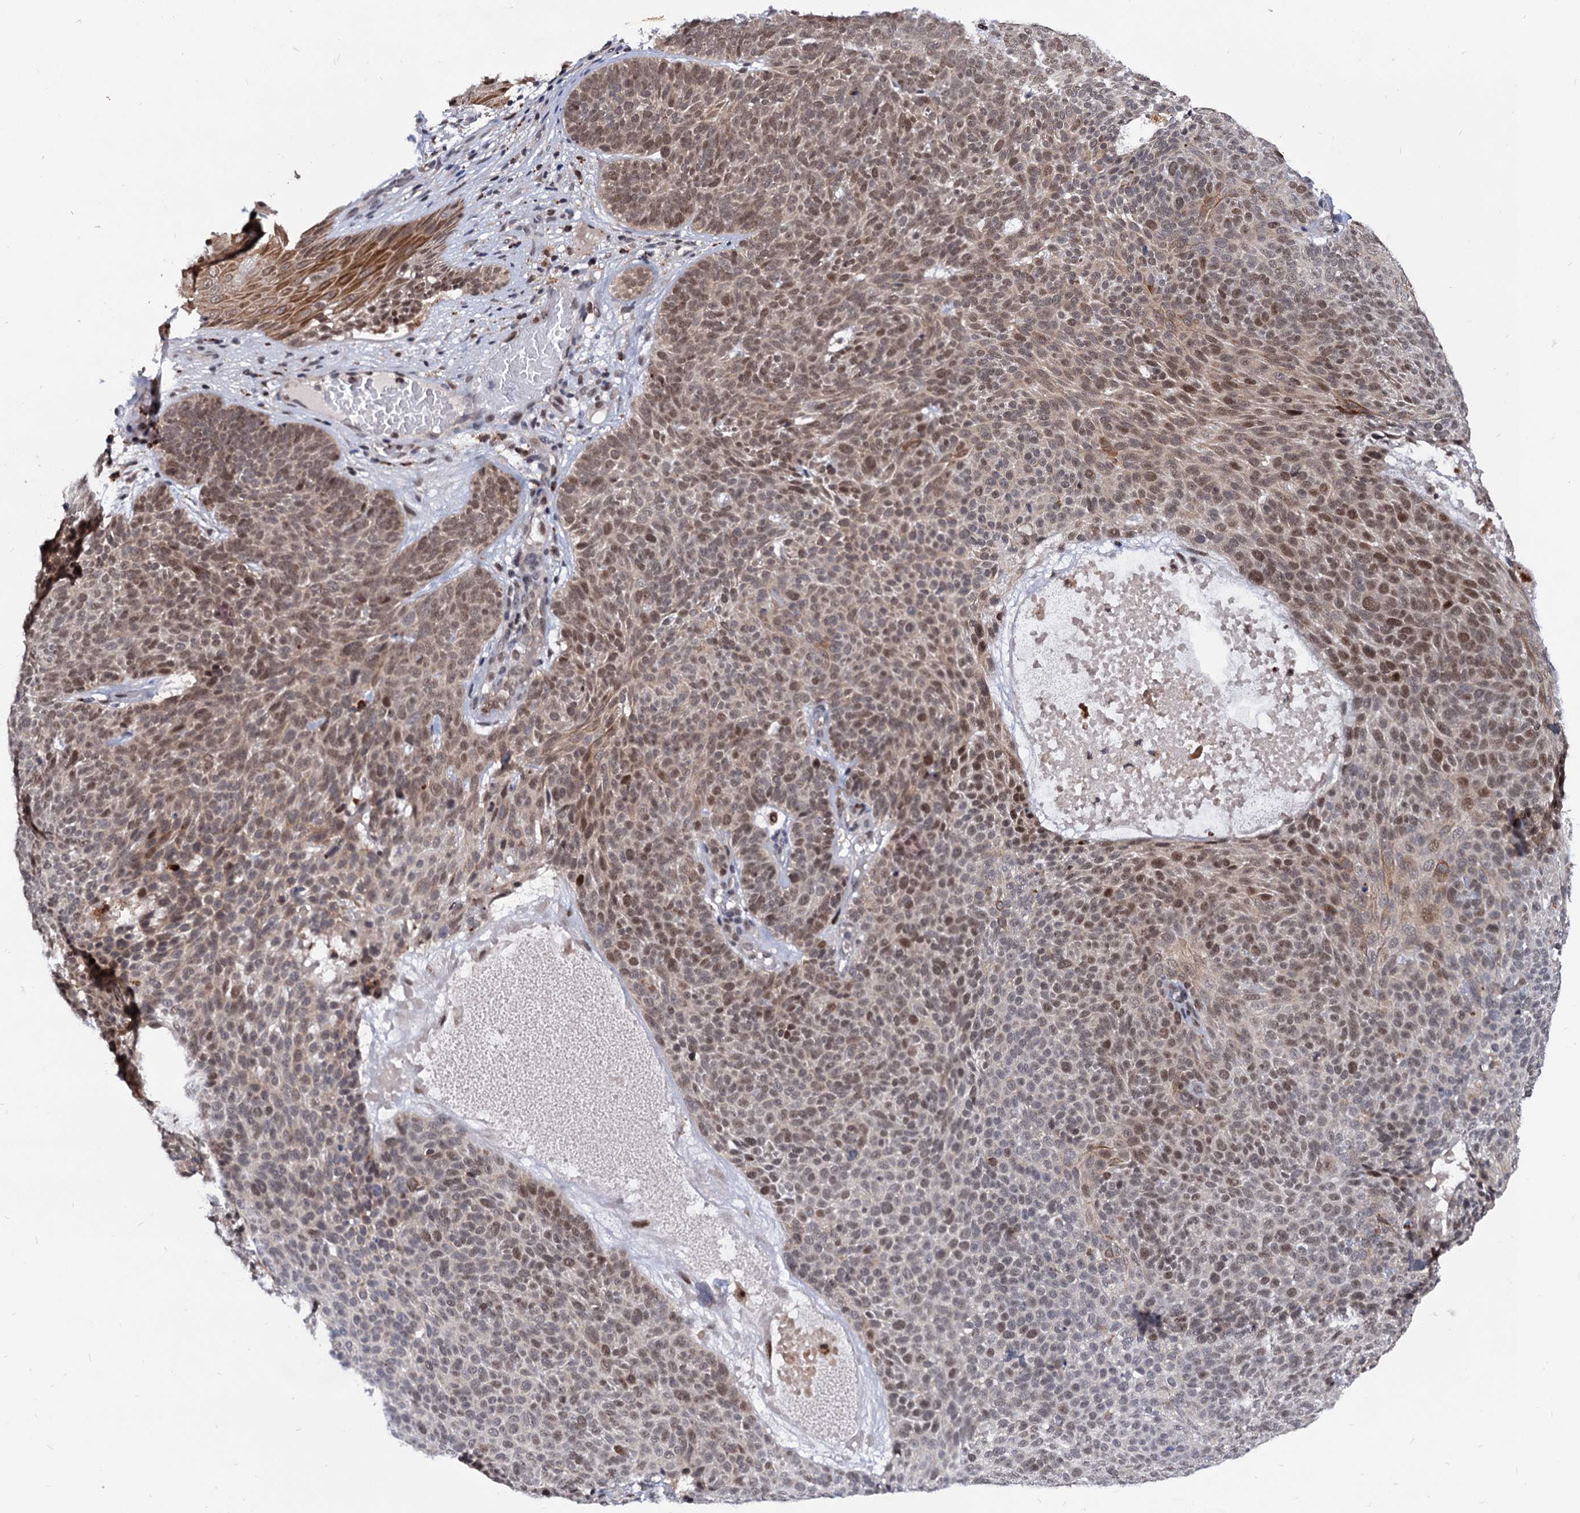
{"staining": {"intensity": "weak", "quantity": "25%-75%", "location": "cytoplasmic/membranous,nuclear"}, "tissue": "skin cancer", "cell_type": "Tumor cells", "image_type": "cancer", "snomed": [{"axis": "morphology", "description": "Basal cell carcinoma"}, {"axis": "topography", "description": "Skin"}], "caption": "Weak cytoplasmic/membranous and nuclear protein expression is present in approximately 25%-75% of tumor cells in skin cancer (basal cell carcinoma). (DAB IHC, brown staining for protein, blue staining for nuclei).", "gene": "RNASEH2B", "patient": {"sex": "male", "age": 85}}